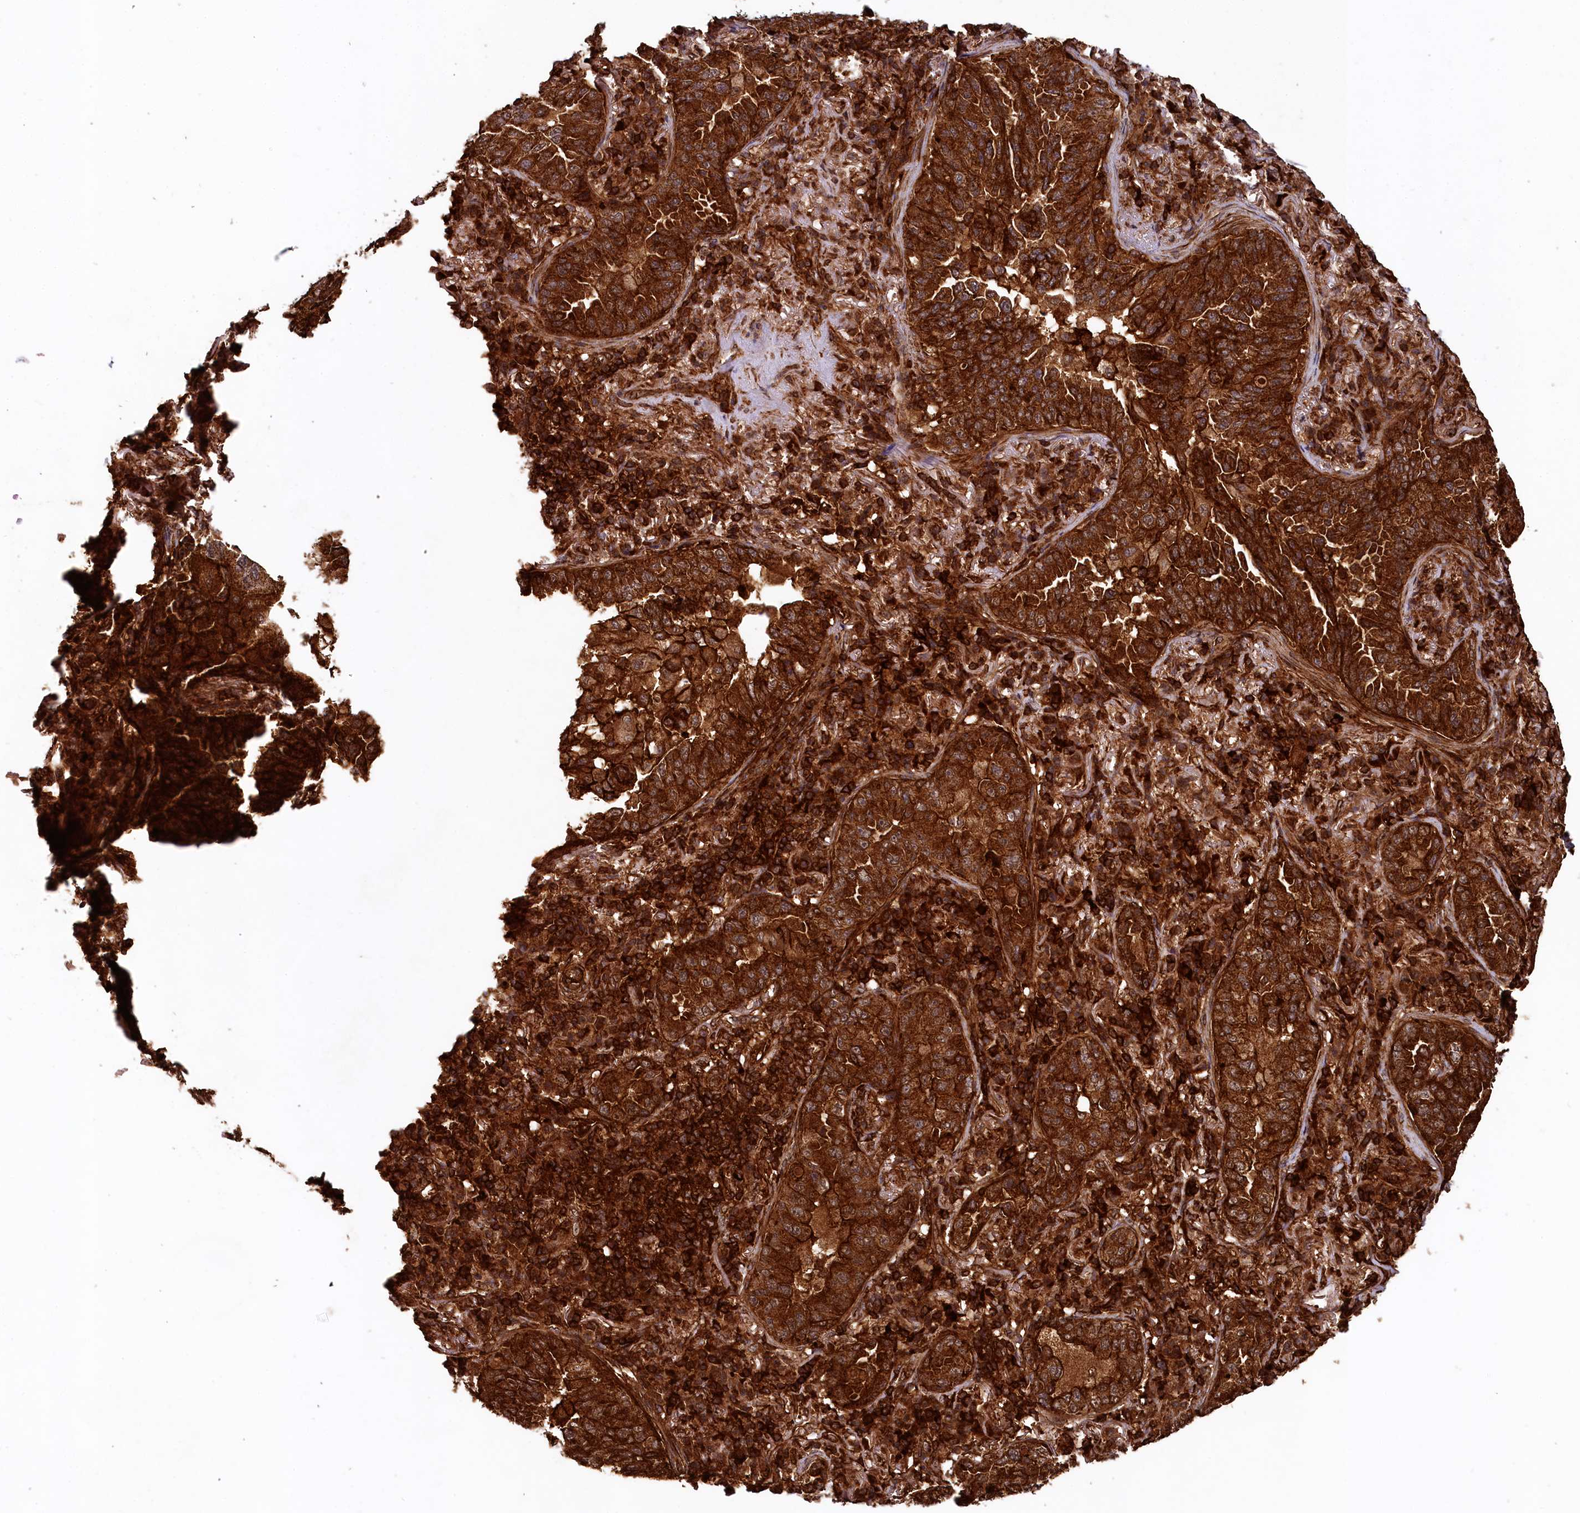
{"staining": {"intensity": "strong", "quantity": ">75%", "location": "cytoplasmic/membranous"}, "tissue": "lung cancer", "cell_type": "Tumor cells", "image_type": "cancer", "snomed": [{"axis": "morphology", "description": "Adenocarcinoma, NOS"}, {"axis": "topography", "description": "Lung"}], "caption": "Adenocarcinoma (lung) stained for a protein reveals strong cytoplasmic/membranous positivity in tumor cells.", "gene": "STUB1", "patient": {"sex": "female", "age": 69}}